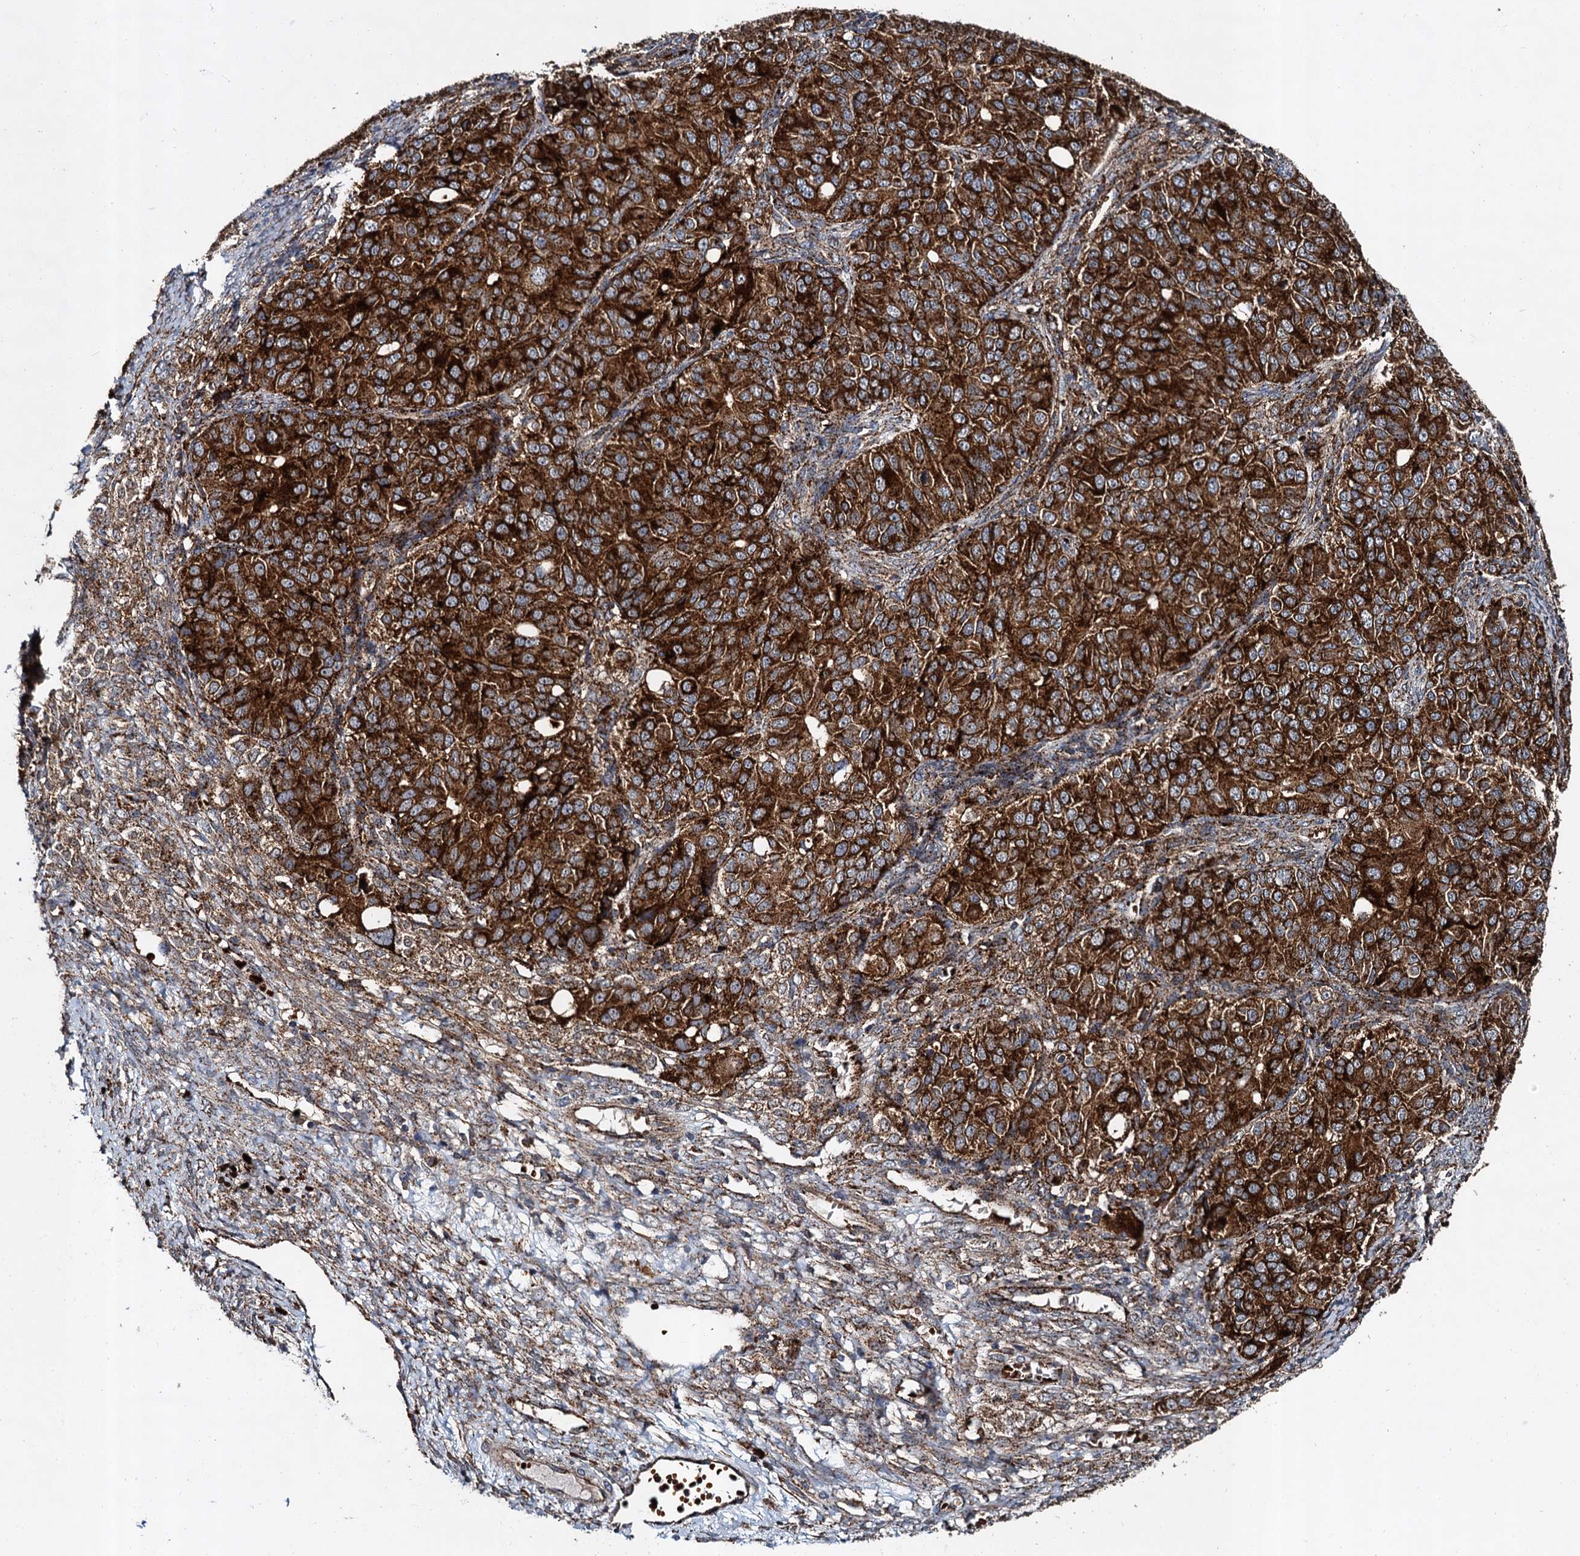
{"staining": {"intensity": "strong", "quantity": ">75%", "location": "cytoplasmic/membranous"}, "tissue": "ovarian cancer", "cell_type": "Tumor cells", "image_type": "cancer", "snomed": [{"axis": "morphology", "description": "Carcinoma, endometroid"}, {"axis": "topography", "description": "Ovary"}], "caption": "IHC of ovarian cancer reveals high levels of strong cytoplasmic/membranous positivity in approximately >75% of tumor cells.", "gene": "GBA1", "patient": {"sex": "female", "age": 51}}